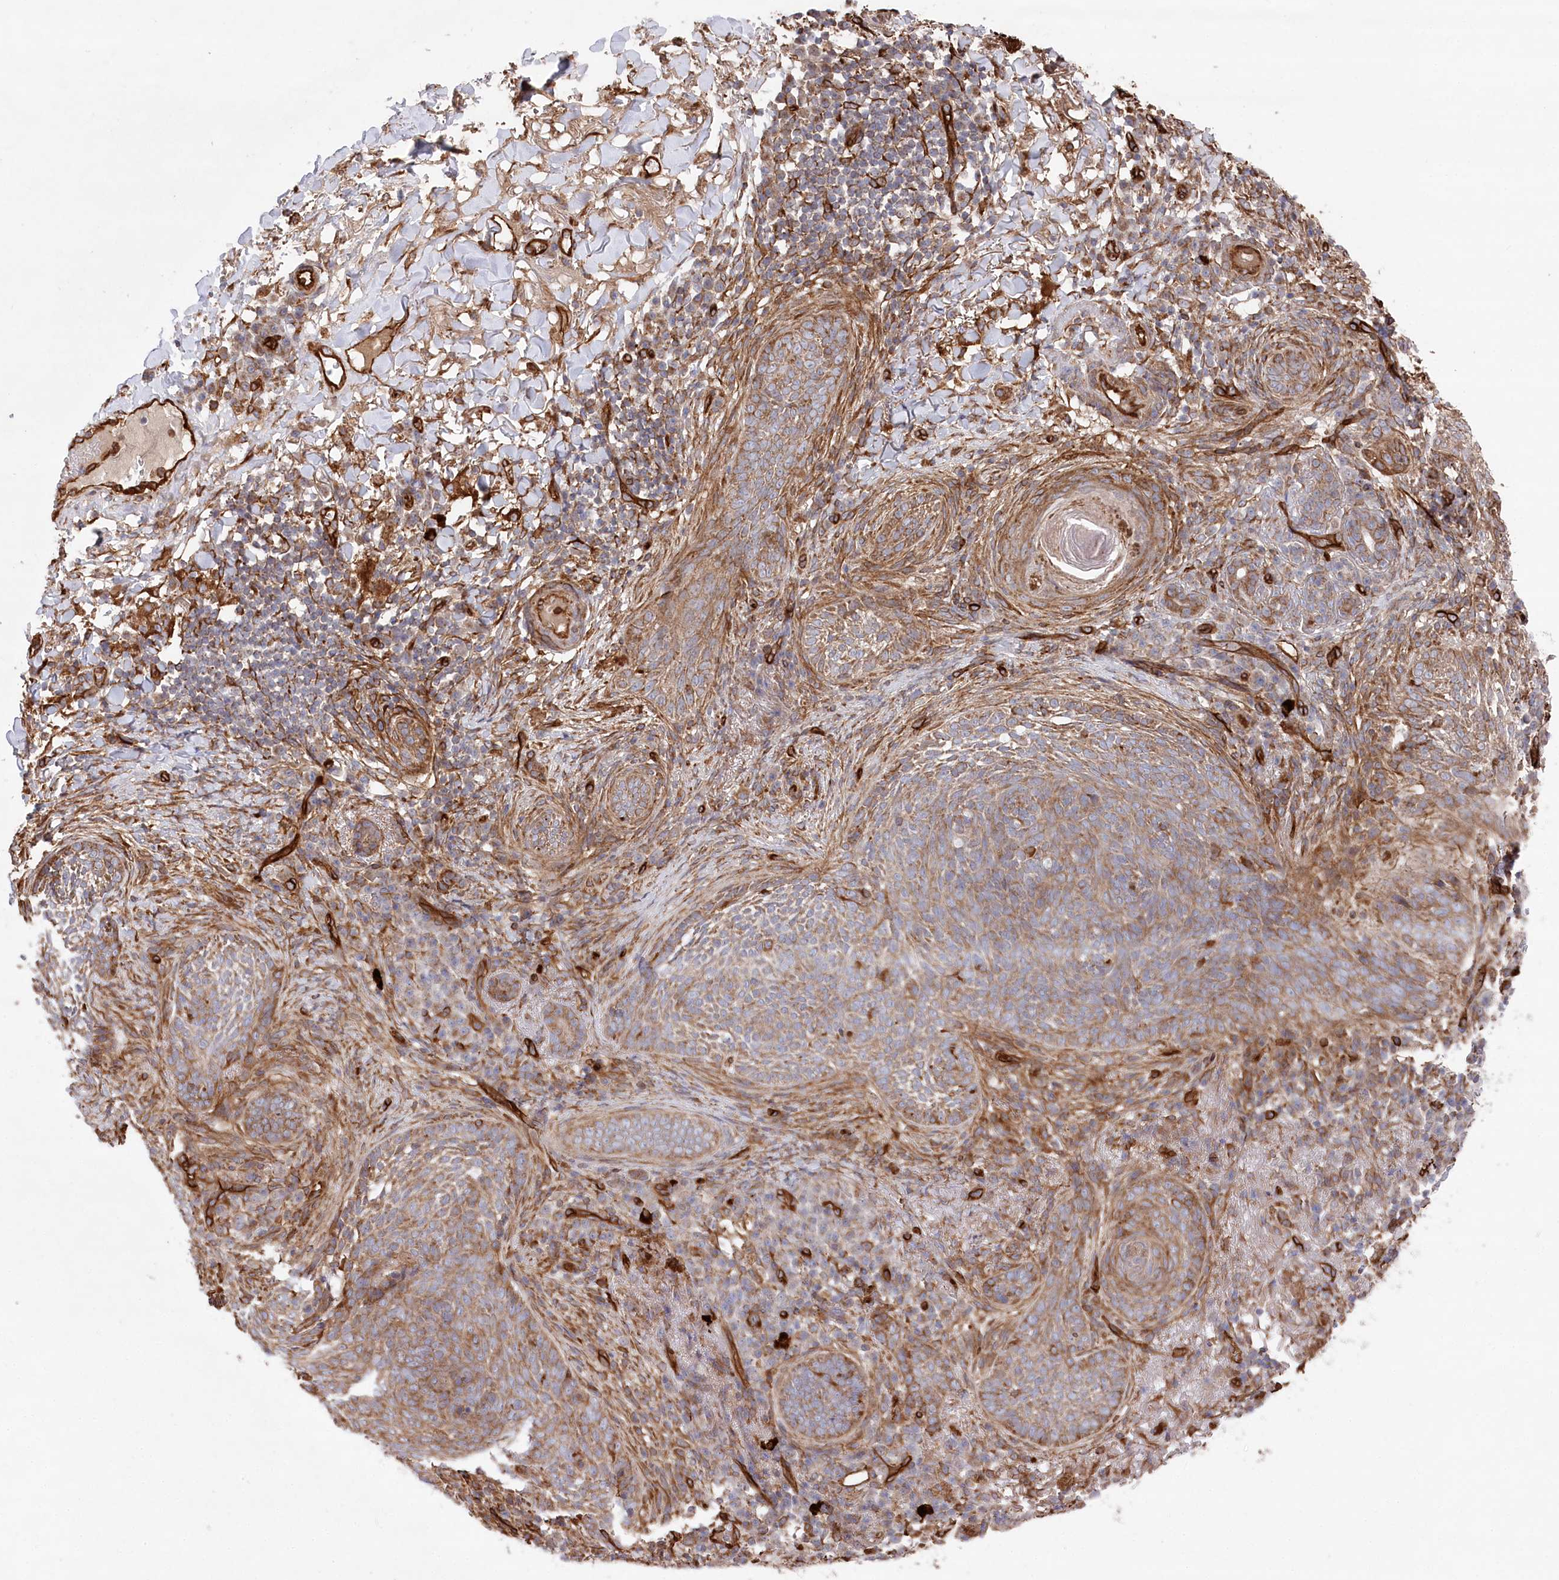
{"staining": {"intensity": "moderate", "quantity": ">75%", "location": "cytoplasmic/membranous"}, "tissue": "skin cancer", "cell_type": "Tumor cells", "image_type": "cancer", "snomed": [{"axis": "morphology", "description": "Basal cell carcinoma"}, {"axis": "topography", "description": "Skin"}], "caption": "Moderate cytoplasmic/membranous protein staining is present in approximately >75% of tumor cells in skin basal cell carcinoma.", "gene": "MTPAP", "patient": {"sex": "male", "age": 85}}